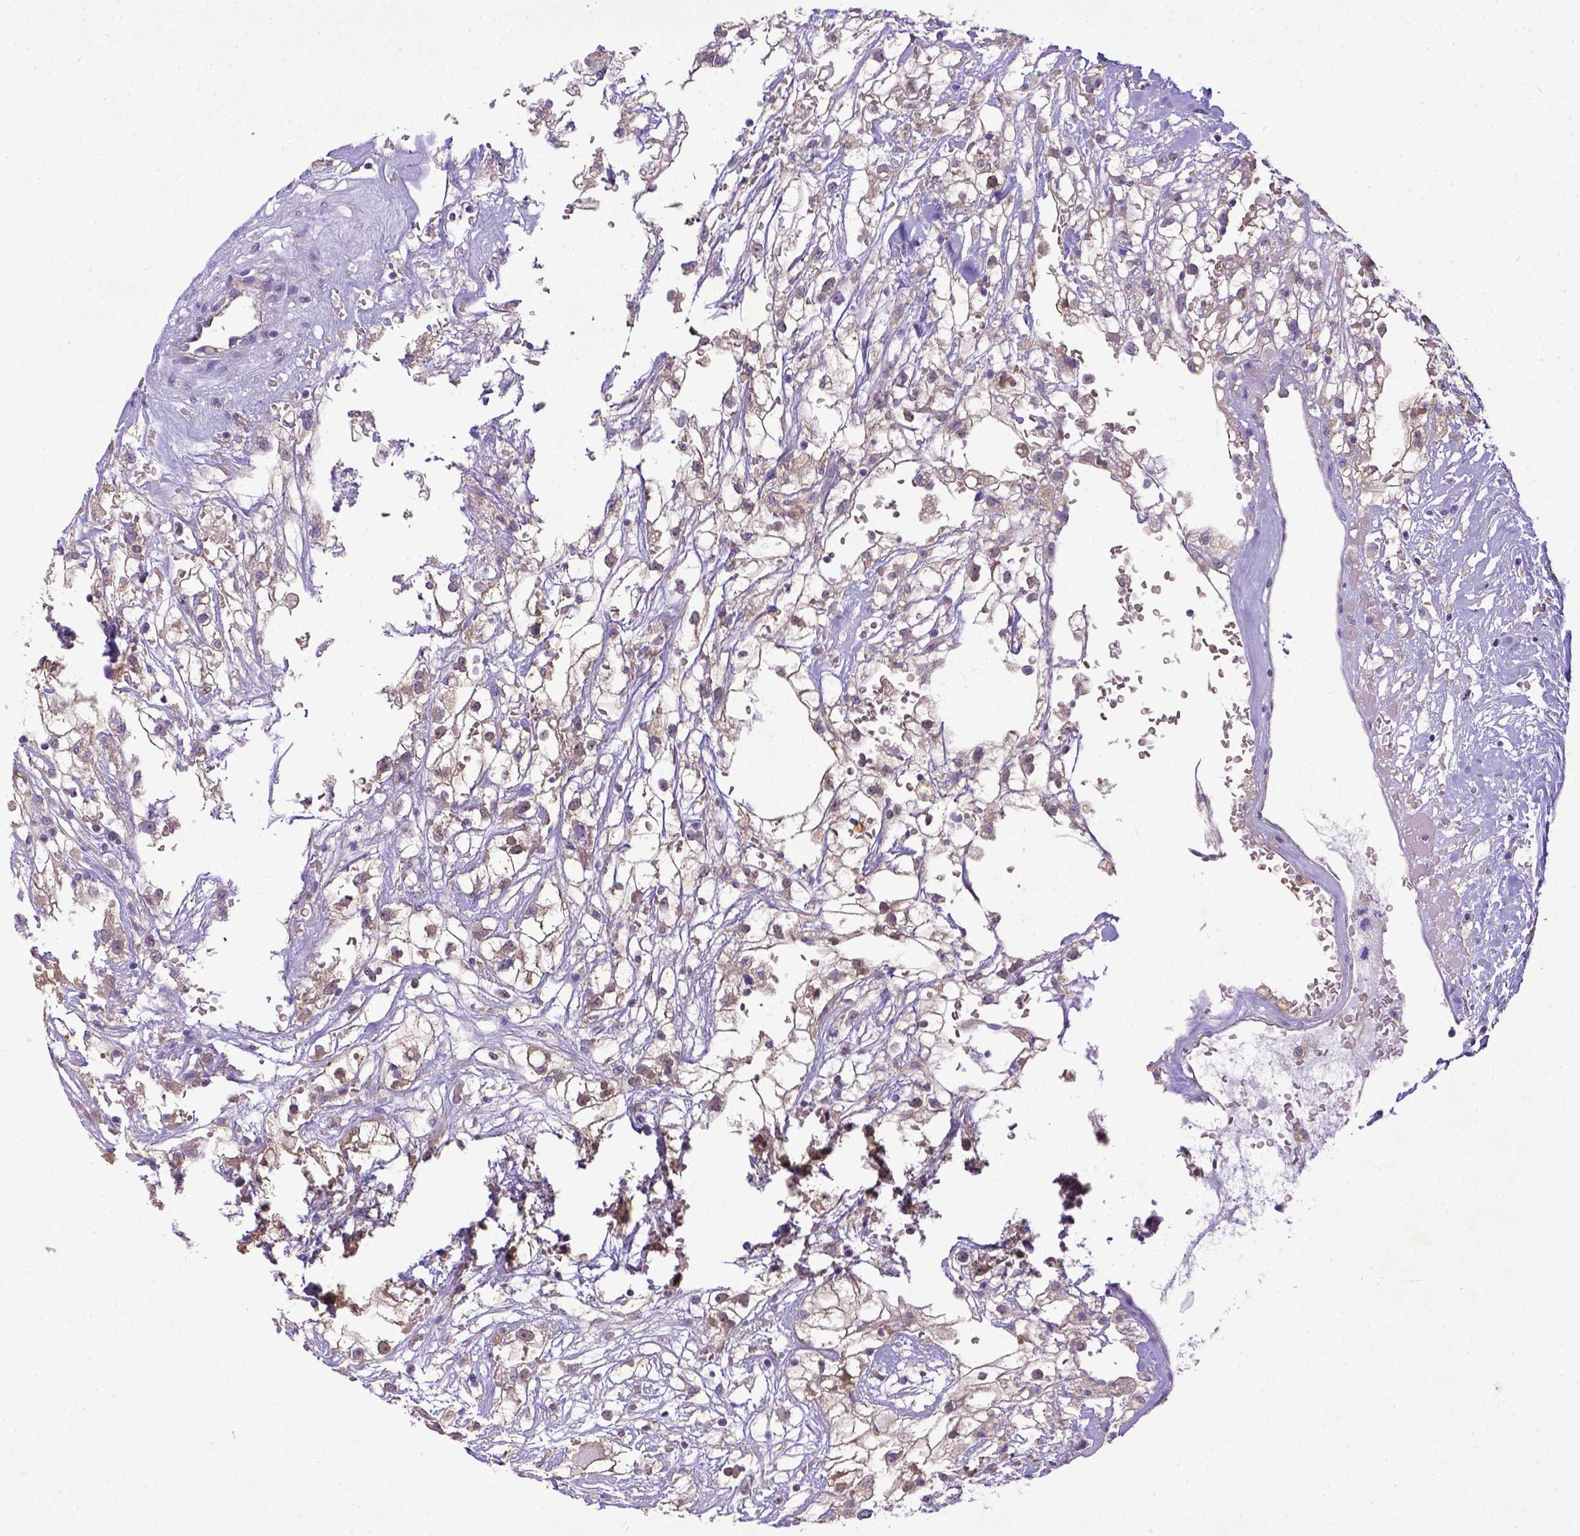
{"staining": {"intensity": "negative", "quantity": "none", "location": "none"}, "tissue": "renal cancer", "cell_type": "Tumor cells", "image_type": "cancer", "snomed": [{"axis": "morphology", "description": "Adenocarcinoma, NOS"}, {"axis": "topography", "description": "Kidney"}], "caption": "A high-resolution image shows IHC staining of renal cancer (adenocarcinoma), which displays no significant positivity in tumor cells.", "gene": "CD40", "patient": {"sex": "male", "age": 59}}